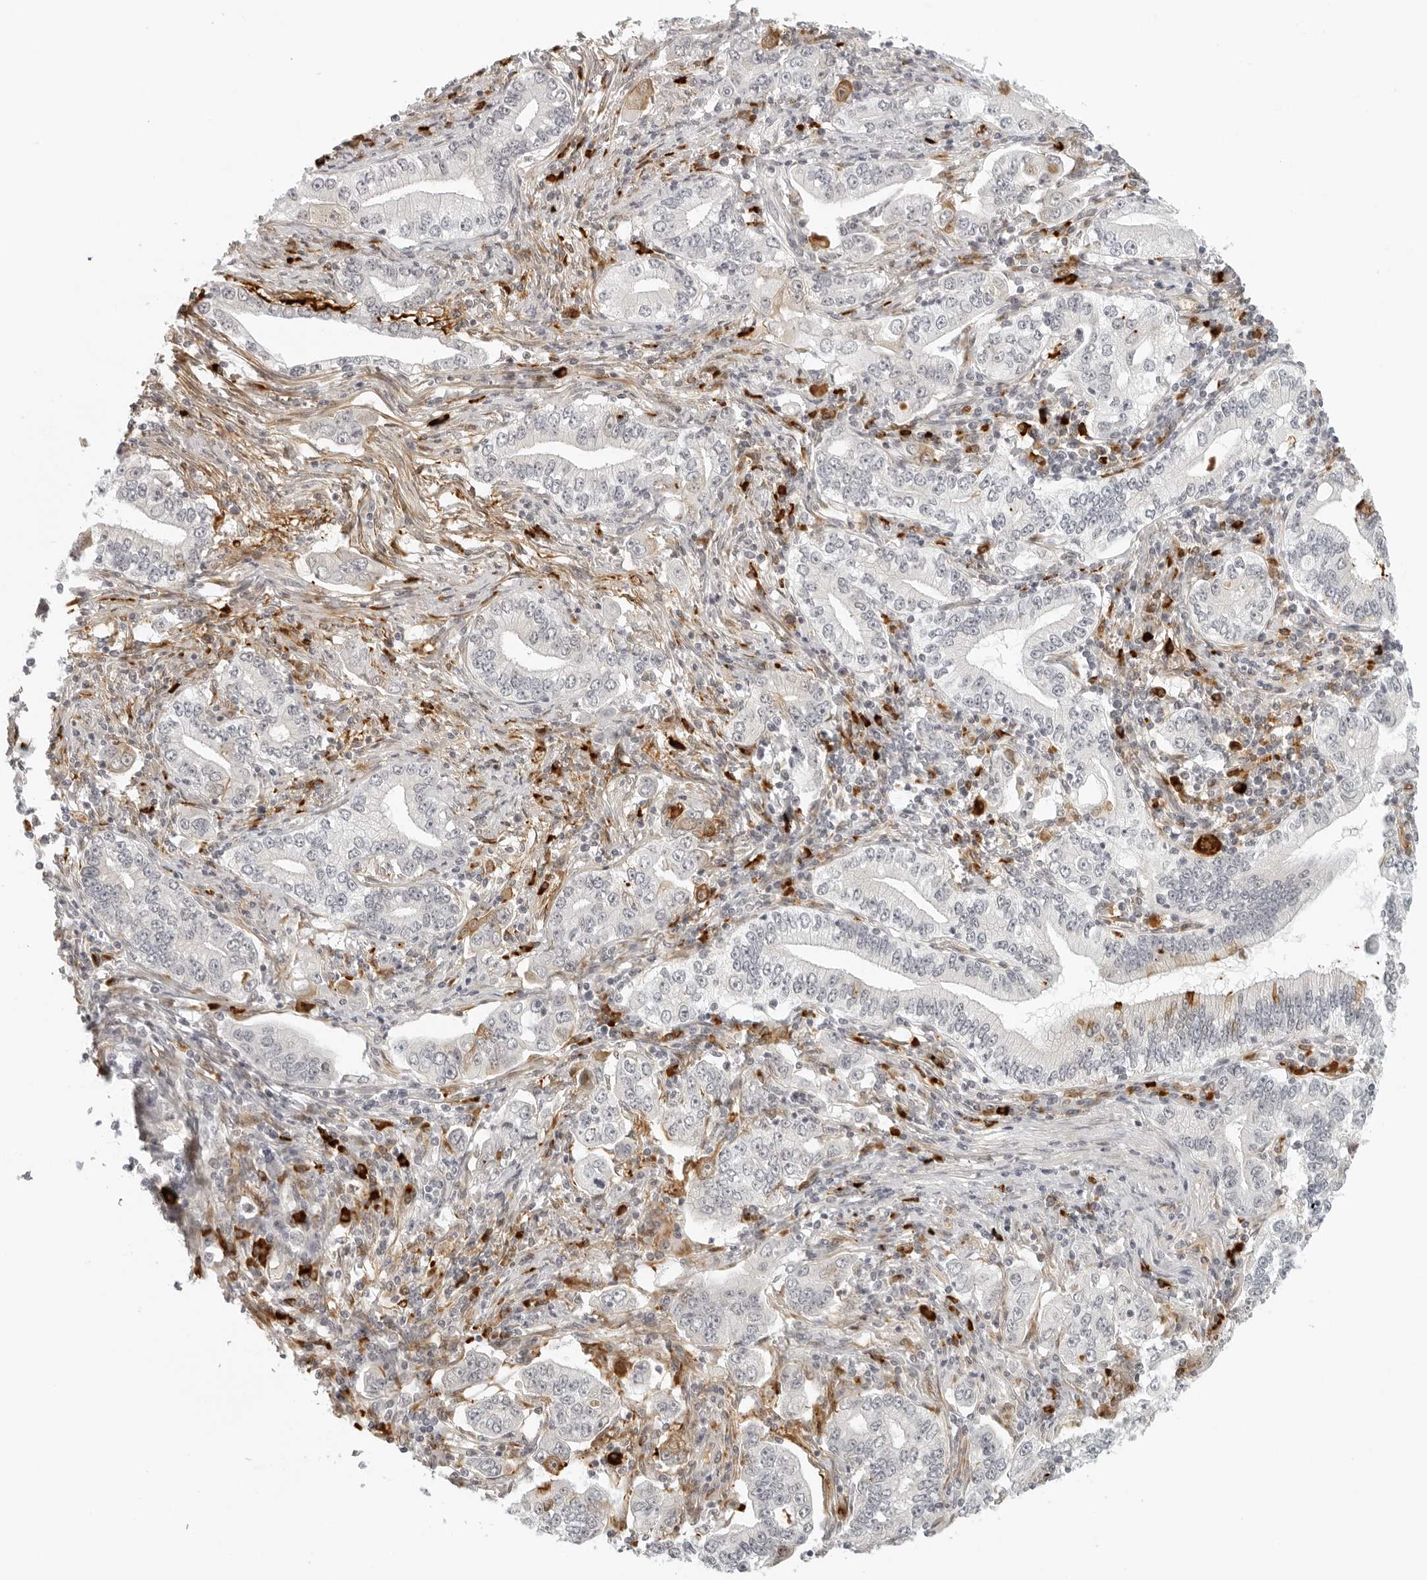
{"staining": {"intensity": "weak", "quantity": "<25%", "location": "cytoplasmic/membranous"}, "tissue": "stomach cancer", "cell_type": "Tumor cells", "image_type": "cancer", "snomed": [{"axis": "morphology", "description": "Adenocarcinoma, NOS"}, {"axis": "topography", "description": "Stomach, lower"}], "caption": "High magnification brightfield microscopy of adenocarcinoma (stomach) stained with DAB (brown) and counterstained with hematoxylin (blue): tumor cells show no significant positivity.", "gene": "ZNF678", "patient": {"sex": "female", "age": 72}}